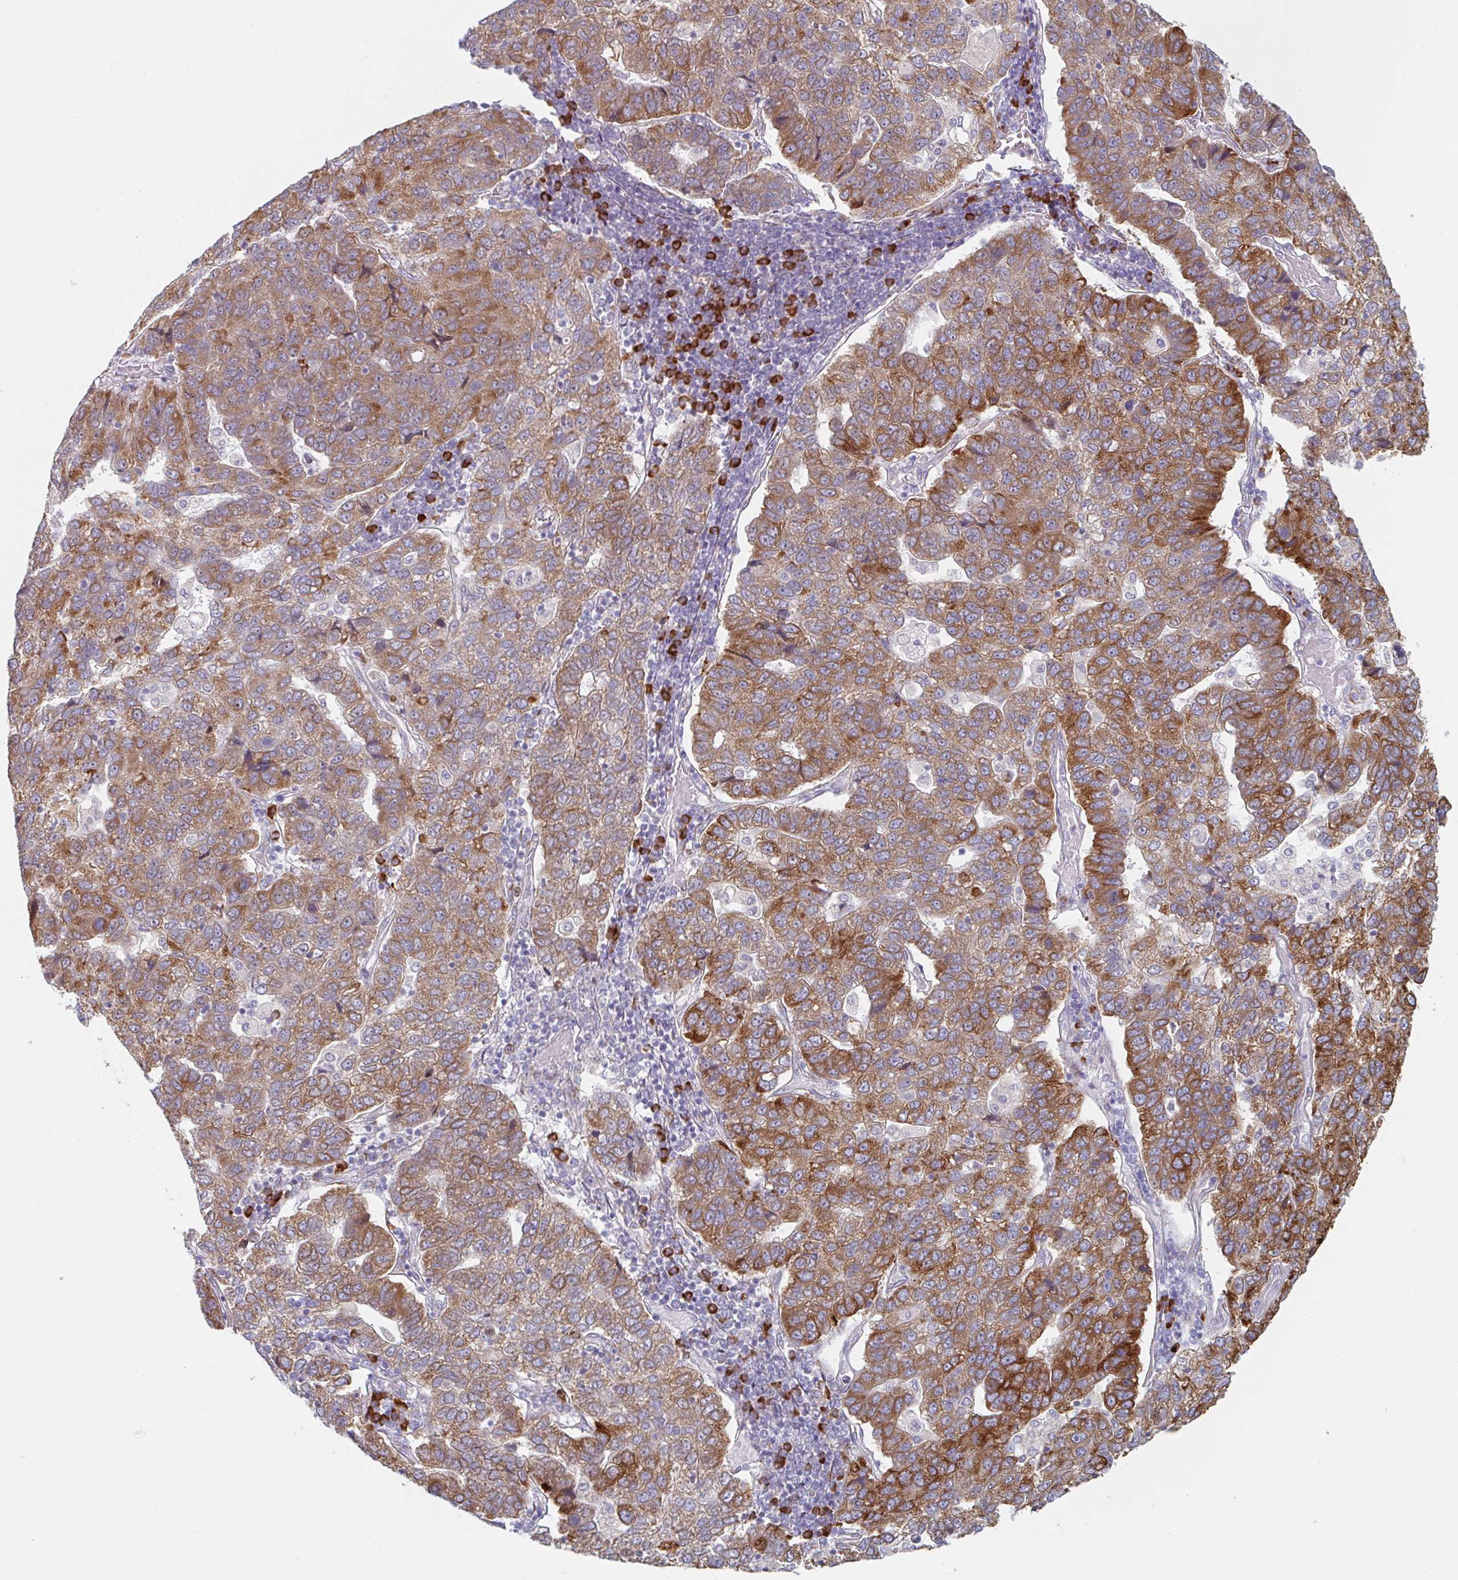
{"staining": {"intensity": "strong", "quantity": "25%-75%", "location": "cytoplasmic/membranous"}, "tissue": "pancreatic cancer", "cell_type": "Tumor cells", "image_type": "cancer", "snomed": [{"axis": "morphology", "description": "Adenocarcinoma, NOS"}, {"axis": "topography", "description": "Pancreas"}], "caption": "Brown immunohistochemical staining in pancreatic adenocarcinoma displays strong cytoplasmic/membranous positivity in about 25%-75% of tumor cells.", "gene": "TRAPPC10", "patient": {"sex": "female", "age": 61}}